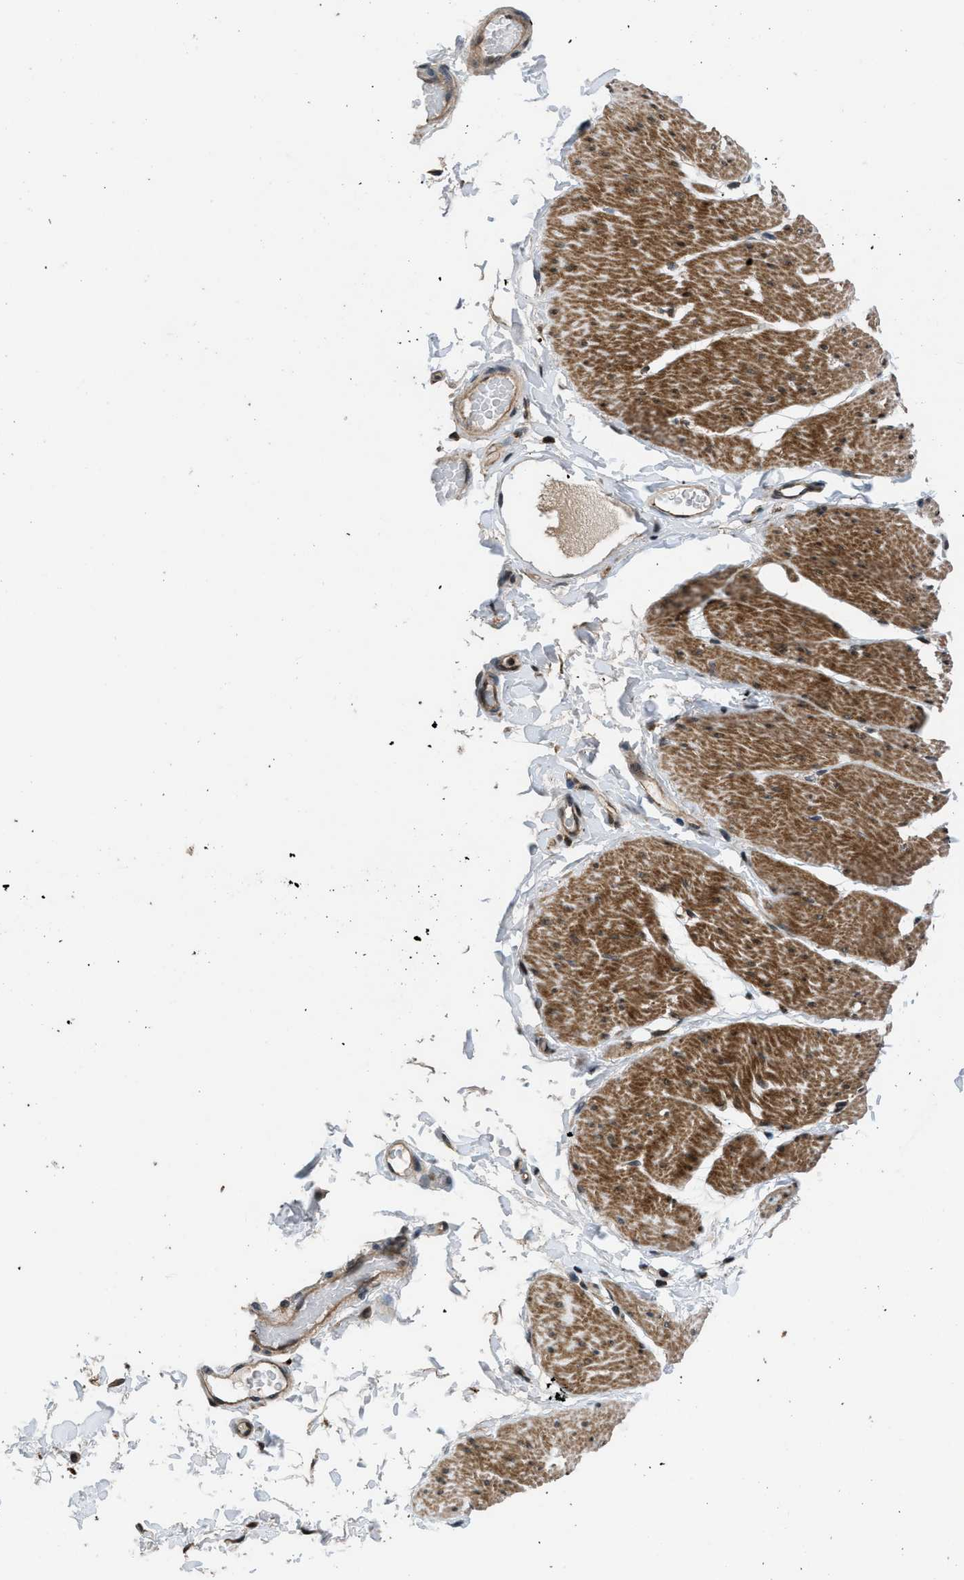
{"staining": {"intensity": "moderate", "quantity": ">75%", "location": "cytoplasmic/membranous"}, "tissue": "smooth muscle", "cell_type": "Smooth muscle cells", "image_type": "normal", "snomed": [{"axis": "morphology", "description": "Normal tissue, NOS"}, {"axis": "topography", "description": "Smooth muscle"}, {"axis": "topography", "description": "Colon"}], "caption": "Smooth muscle stained with a brown dye shows moderate cytoplasmic/membranous positive staining in approximately >75% of smooth muscle cells.", "gene": "CTBS", "patient": {"sex": "male", "age": 67}}